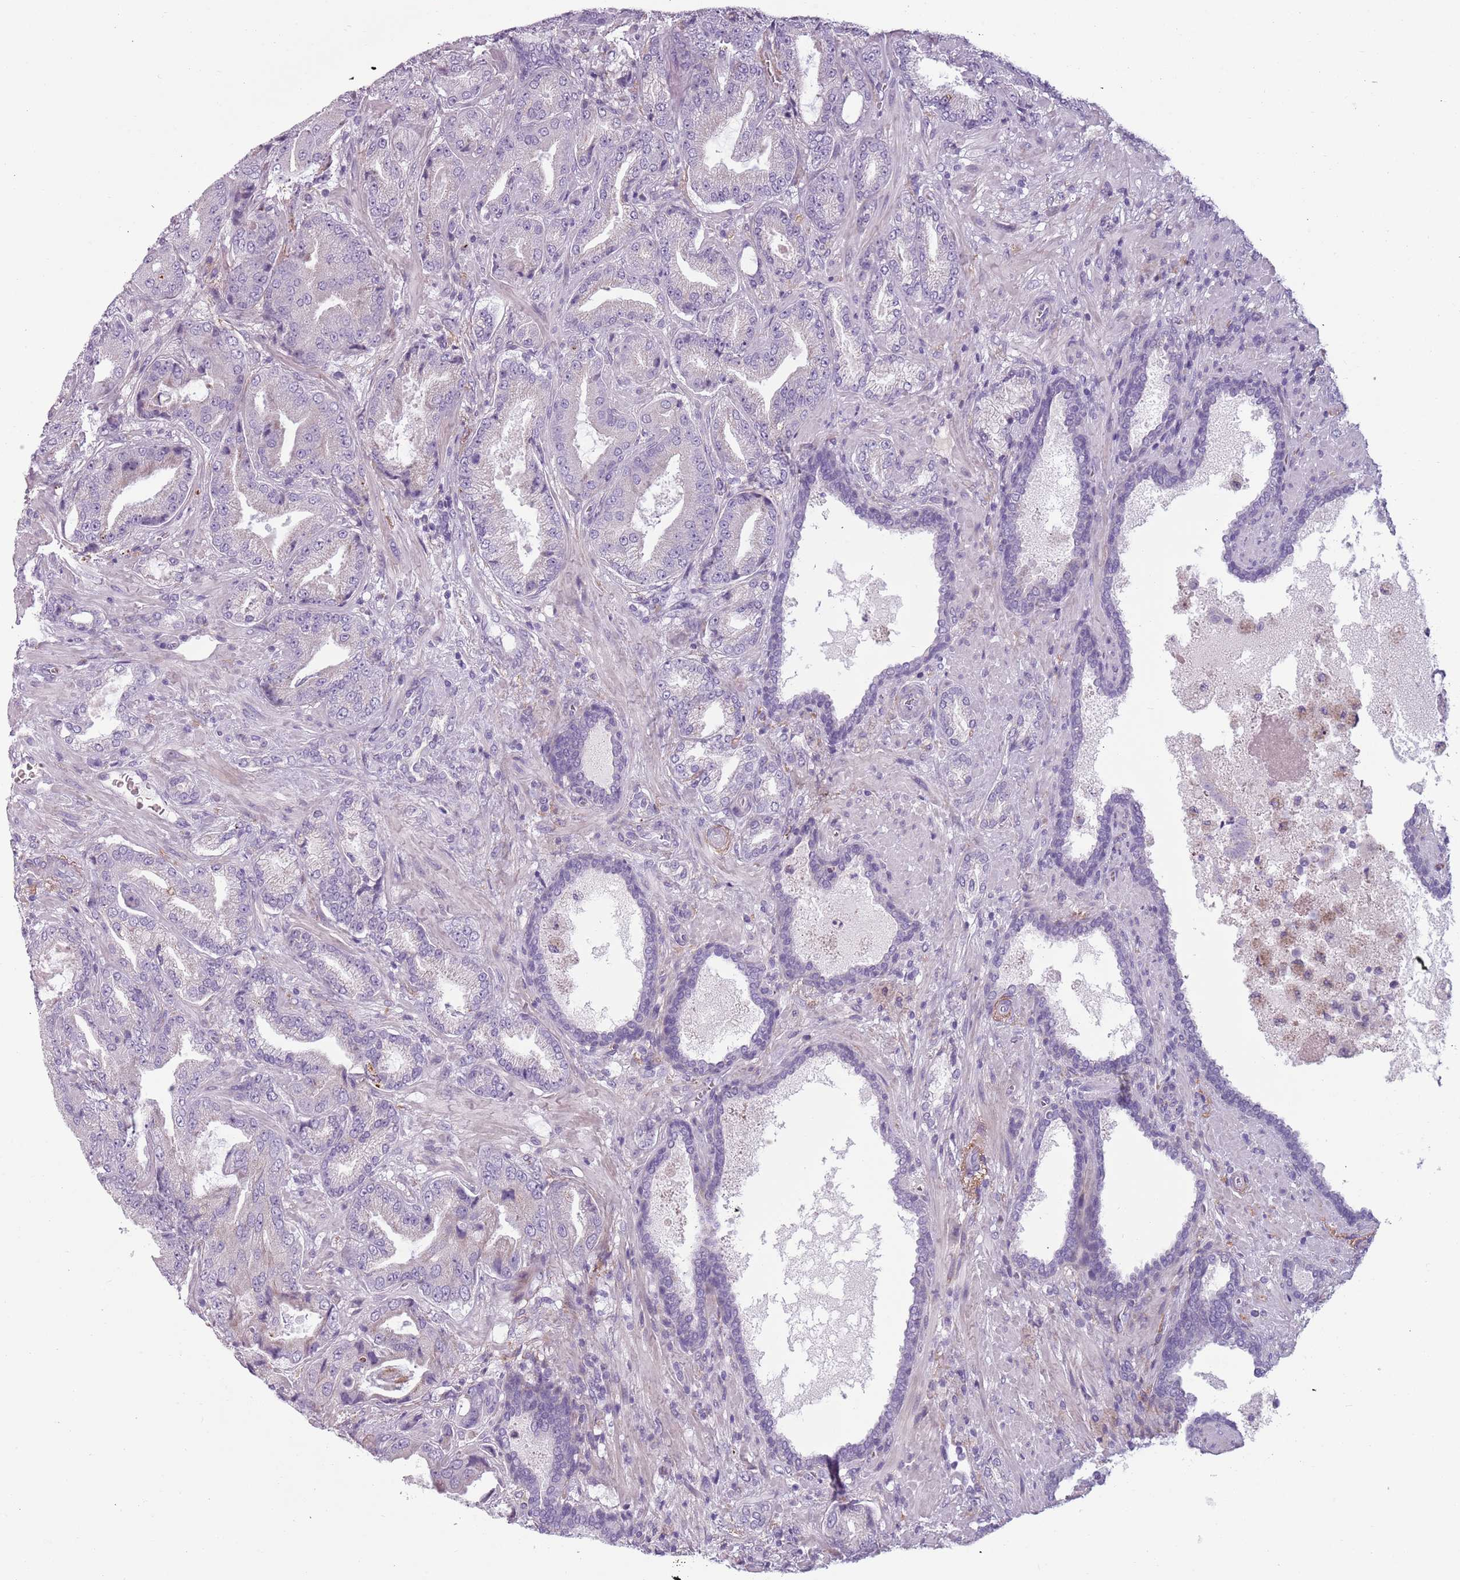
{"staining": {"intensity": "negative", "quantity": "none", "location": "none"}, "tissue": "prostate cancer", "cell_type": "Tumor cells", "image_type": "cancer", "snomed": [{"axis": "morphology", "description": "Adenocarcinoma, High grade"}, {"axis": "topography", "description": "Prostate"}], "caption": "This is an IHC histopathology image of prostate cancer (adenocarcinoma (high-grade)). There is no positivity in tumor cells.", "gene": "MEGF8", "patient": {"sex": "male", "age": 68}}